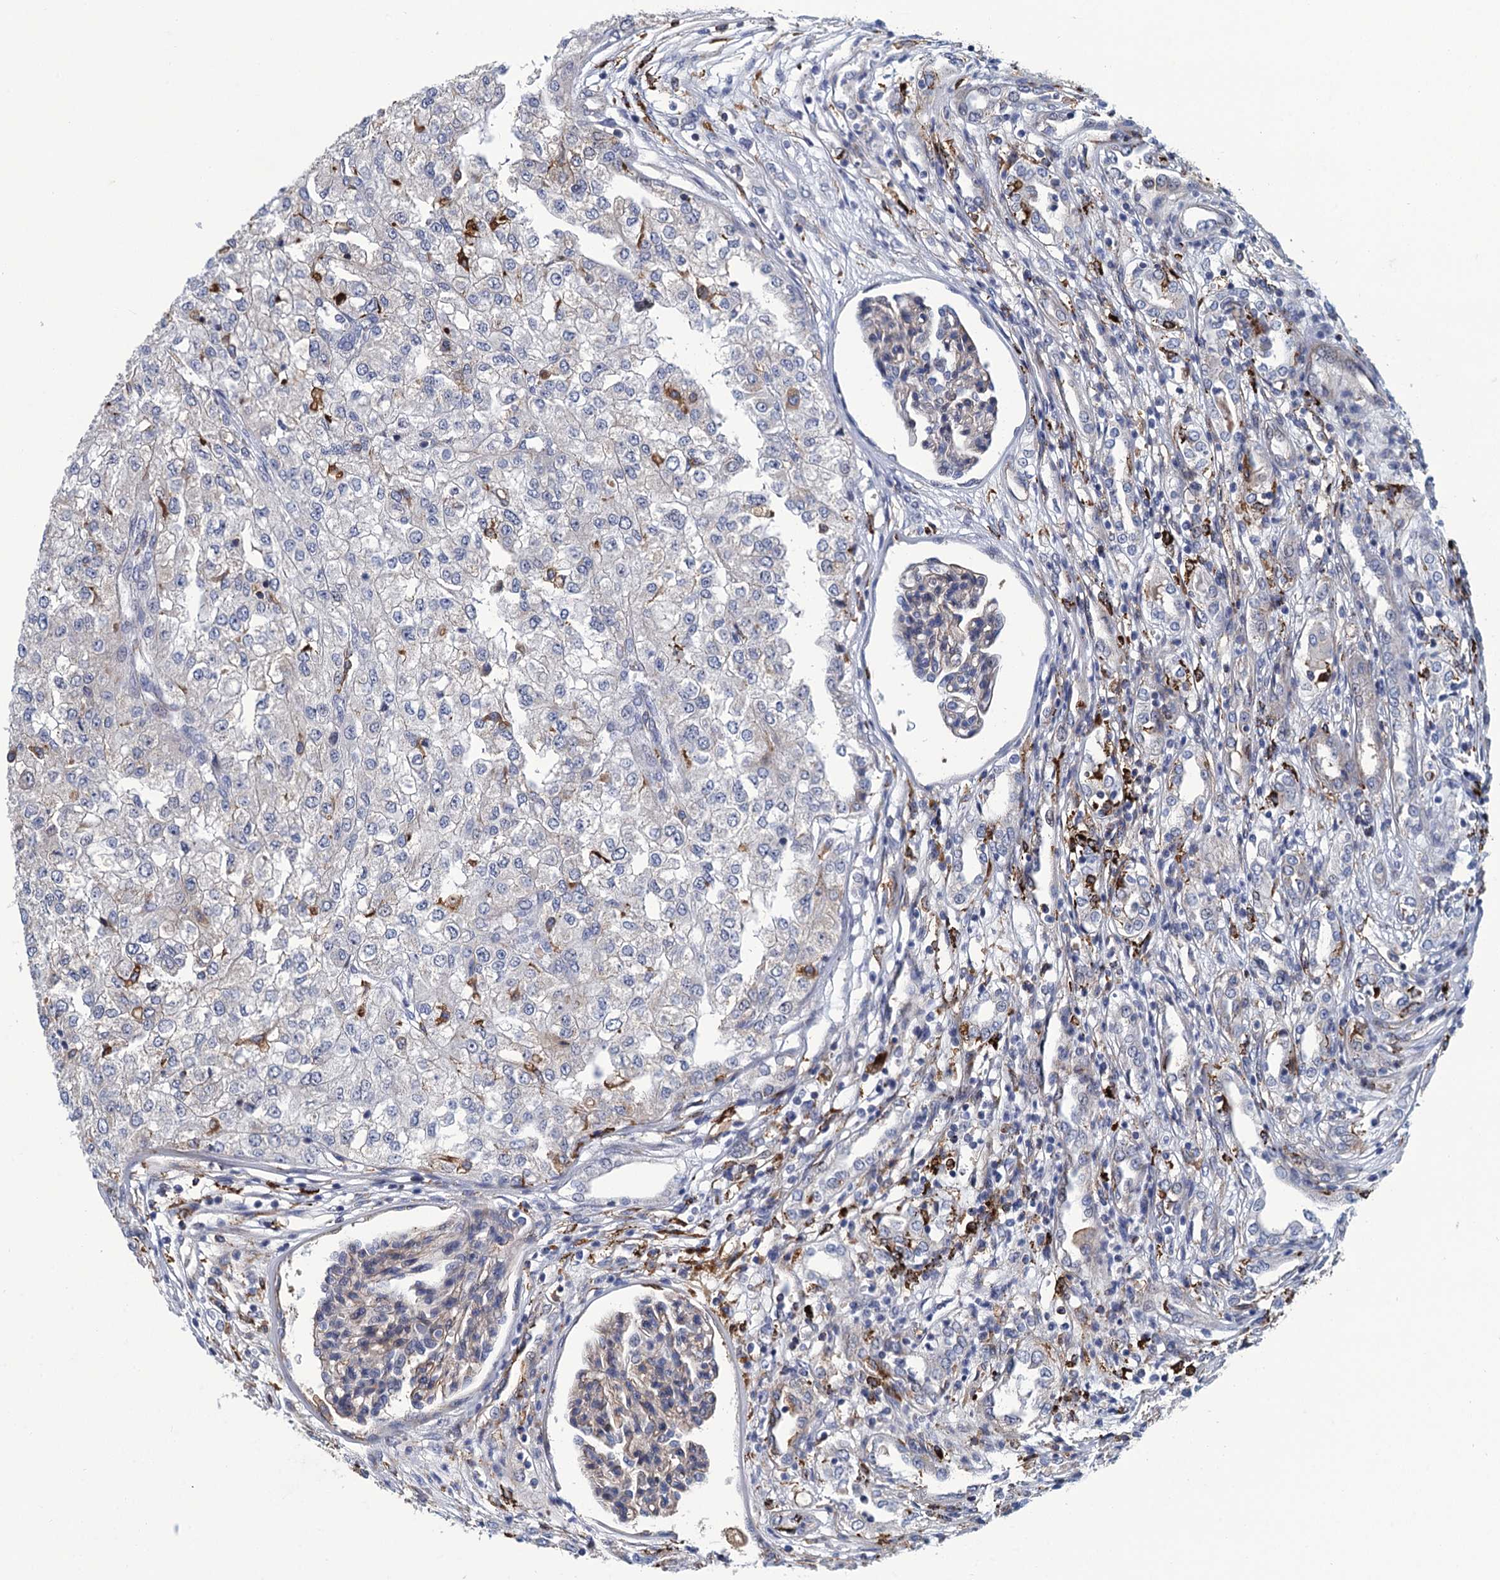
{"staining": {"intensity": "negative", "quantity": "none", "location": "none"}, "tissue": "renal cancer", "cell_type": "Tumor cells", "image_type": "cancer", "snomed": [{"axis": "morphology", "description": "Adenocarcinoma, NOS"}, {"axis": "topography", "description": "Kidney"}], "caption": "The immunohistochemistry (IHC) micrograph has no significant positivity in tumor cells of renal cancer tissue.", "gene": "DNHD1", "patient": {"sex": "female", "age": 54}}